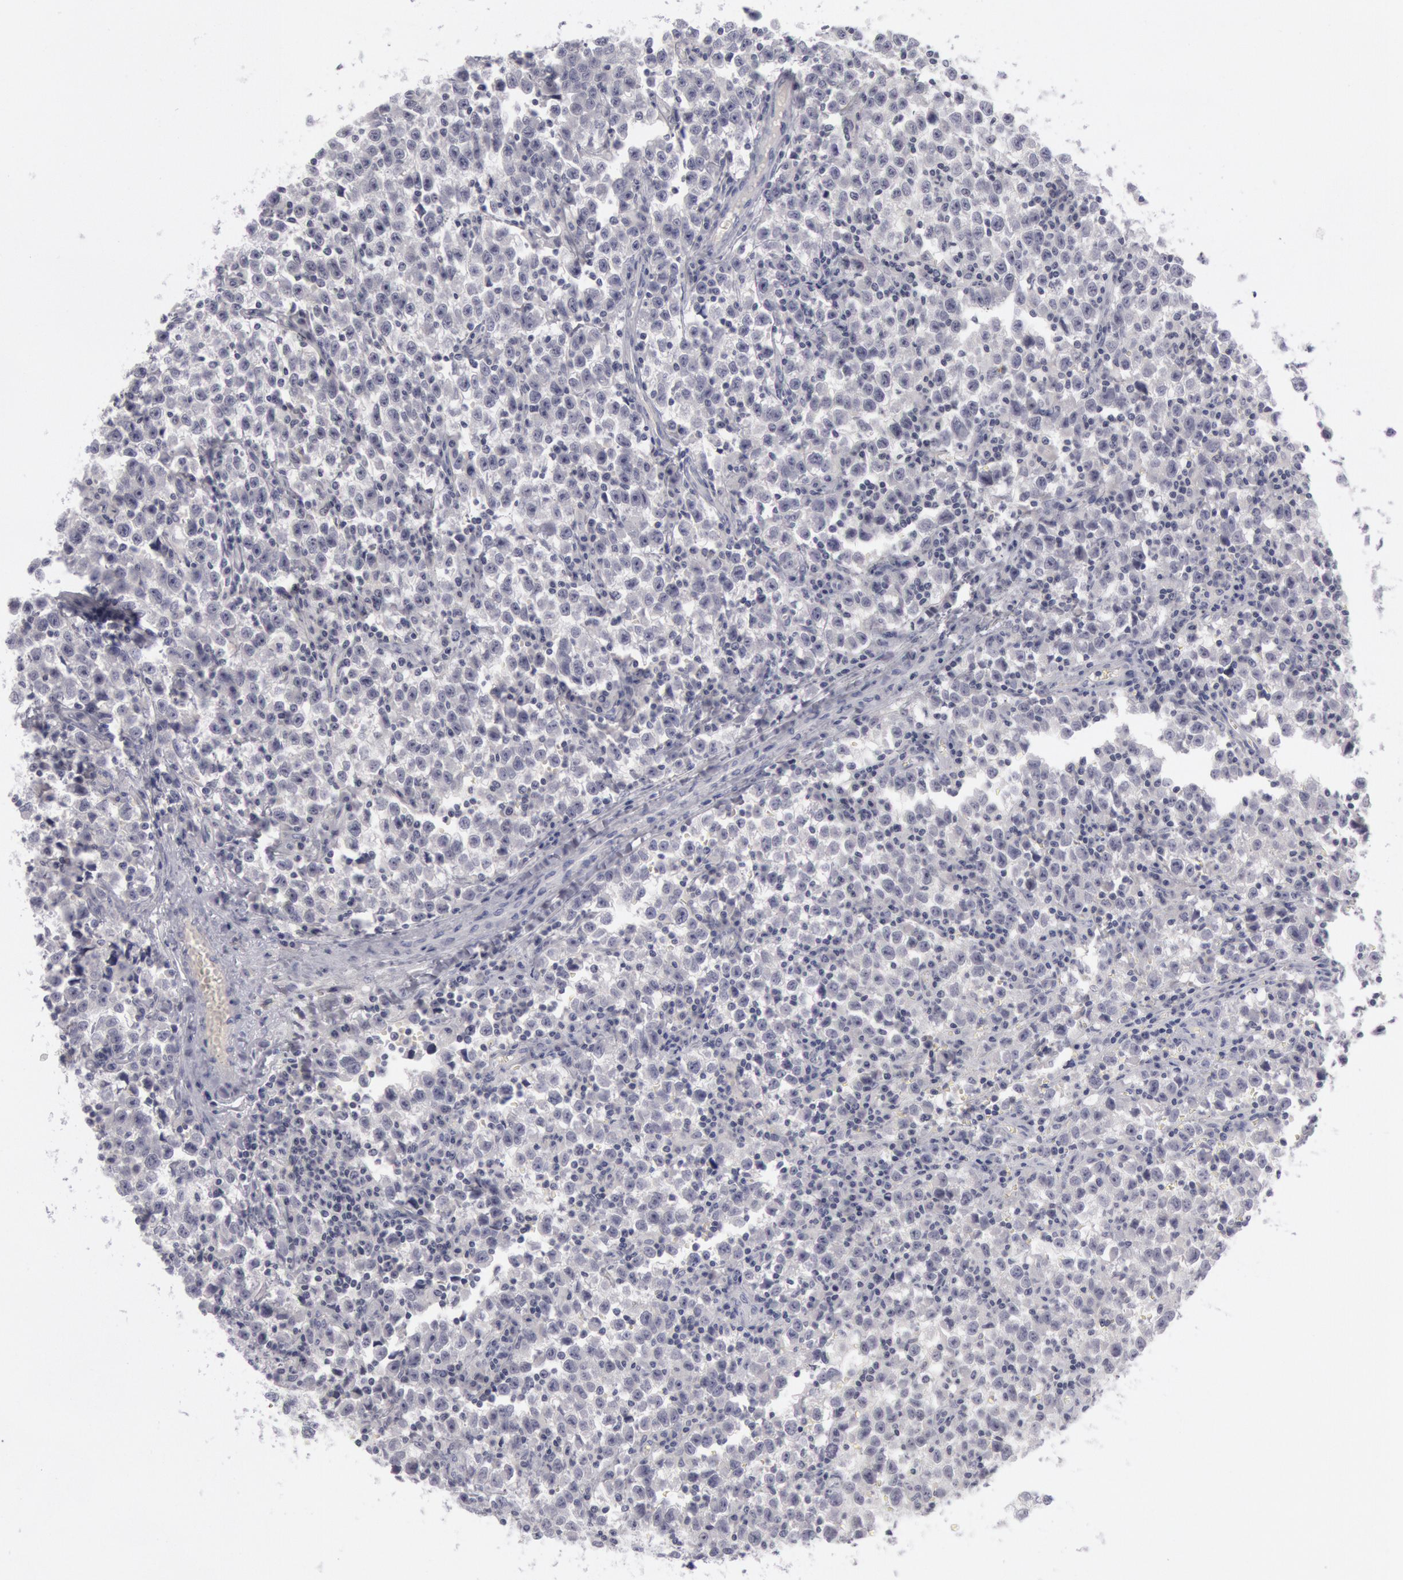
{"staining": {"intensity": "negative", "quantity": "none", "location": "none"}, "tissue": "testis cancer", "cell_type": "Tumor cells", "image_type": "cancer", "snomed": [{"axis": "morphology", "description": "Seminoma, NOS"}, {"axis": "topography", "description": "Testis"}], "caption": "Immunohistochemistry (IHC) of human seminoma (testis) displays no positivity in tumor cells.", "gene": "KRT16", "patient": {"sex": "male", "age": 35}}